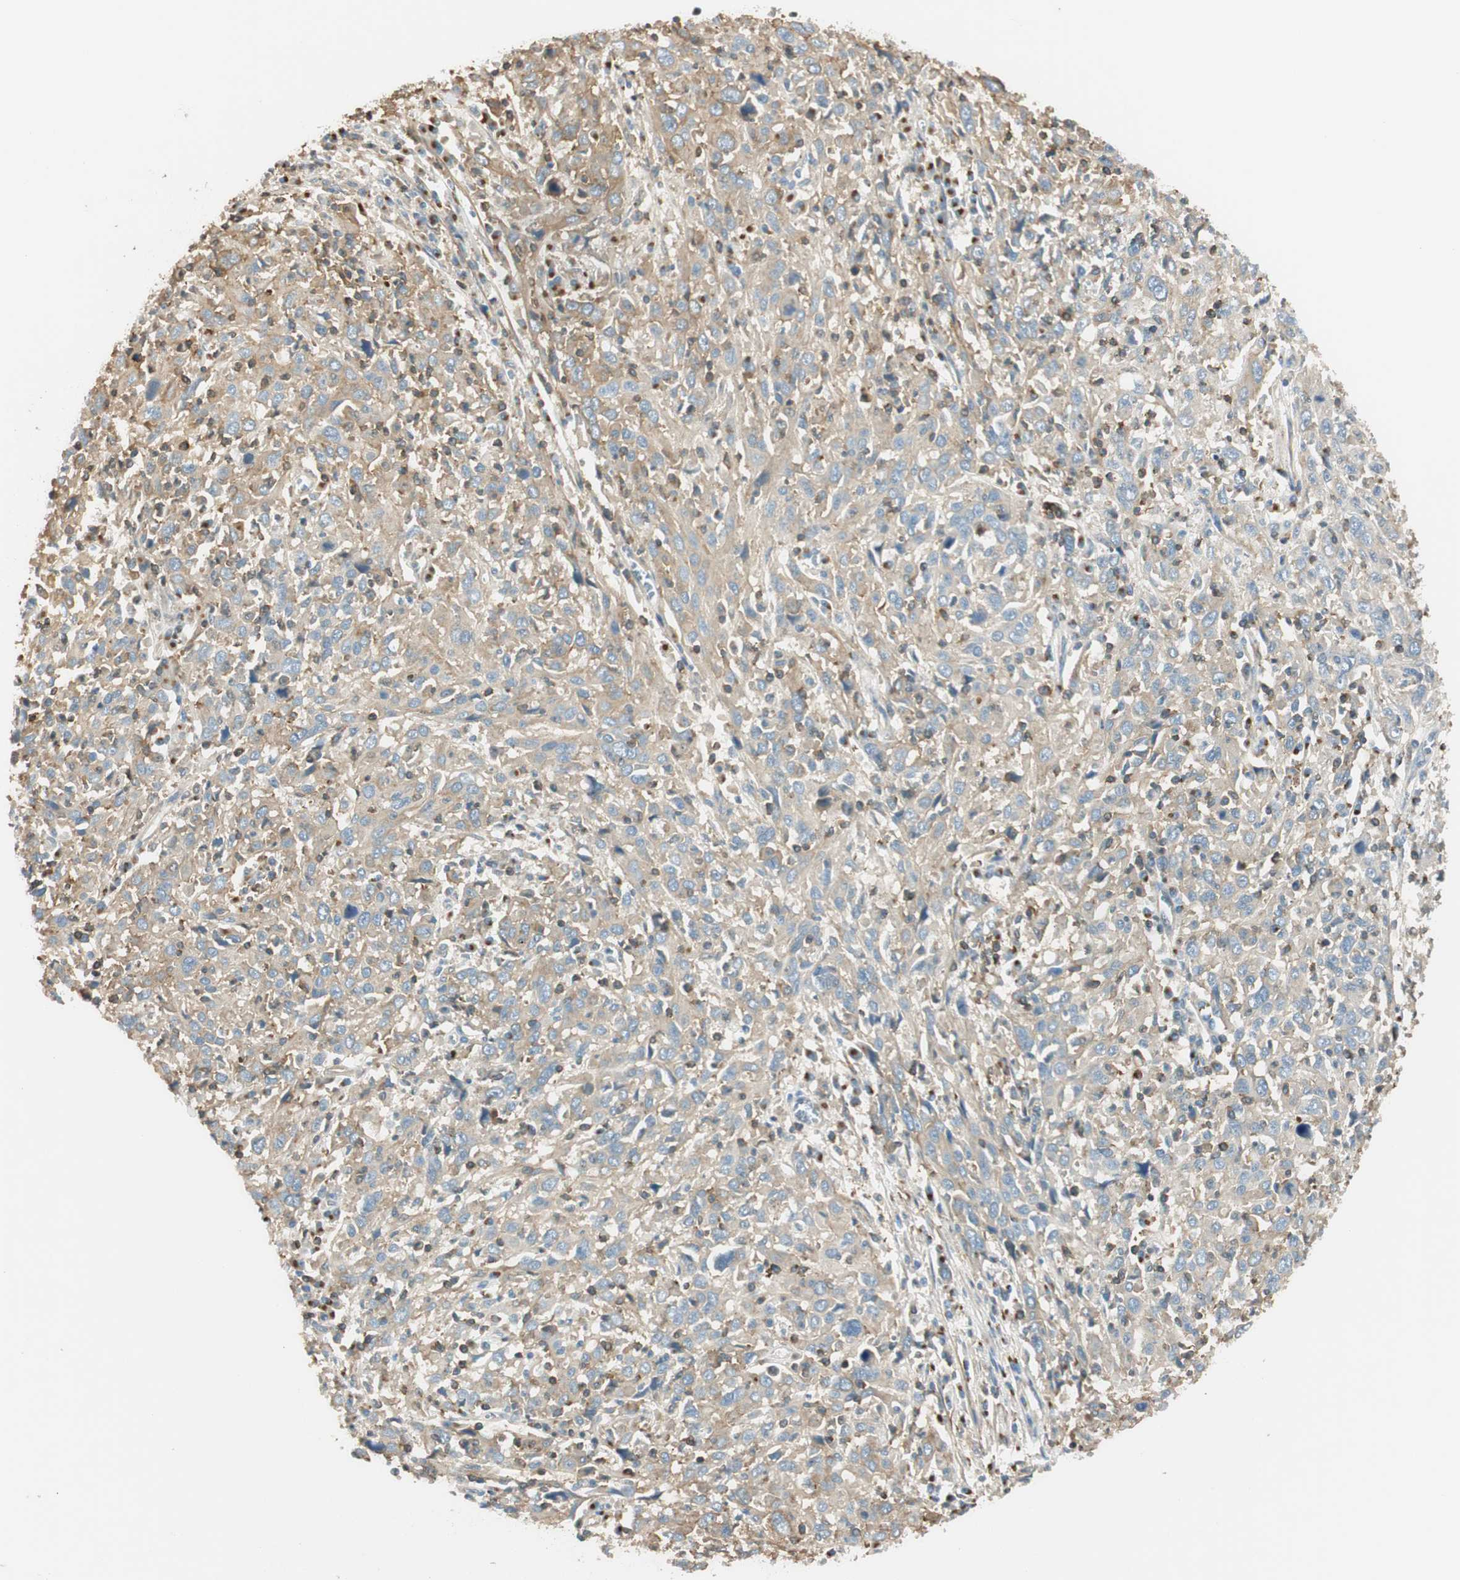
{"staining": {"intensity": "moderate", "quantity": ">75%", "location": "cytoplasmic/membranous"}, "tissue": "cervical cancer", "cell_type": "Tumor cells", "image_type": "cancer", "snomed": [{"axis": "morphology", "description": "Squamous cell carcinoma, NOS"}, {"axis": "topography", "description": "Cervix"}], "caption": "There is medium levels of moderate cytoplasmic/membranous positivity in tumor cells of cervical squamous cell carcinoma, as demonstrated by immunohistochemical staining (brown color).", "gene": "PI4K2B", "patient": {"sex": "female", "age": 46}}